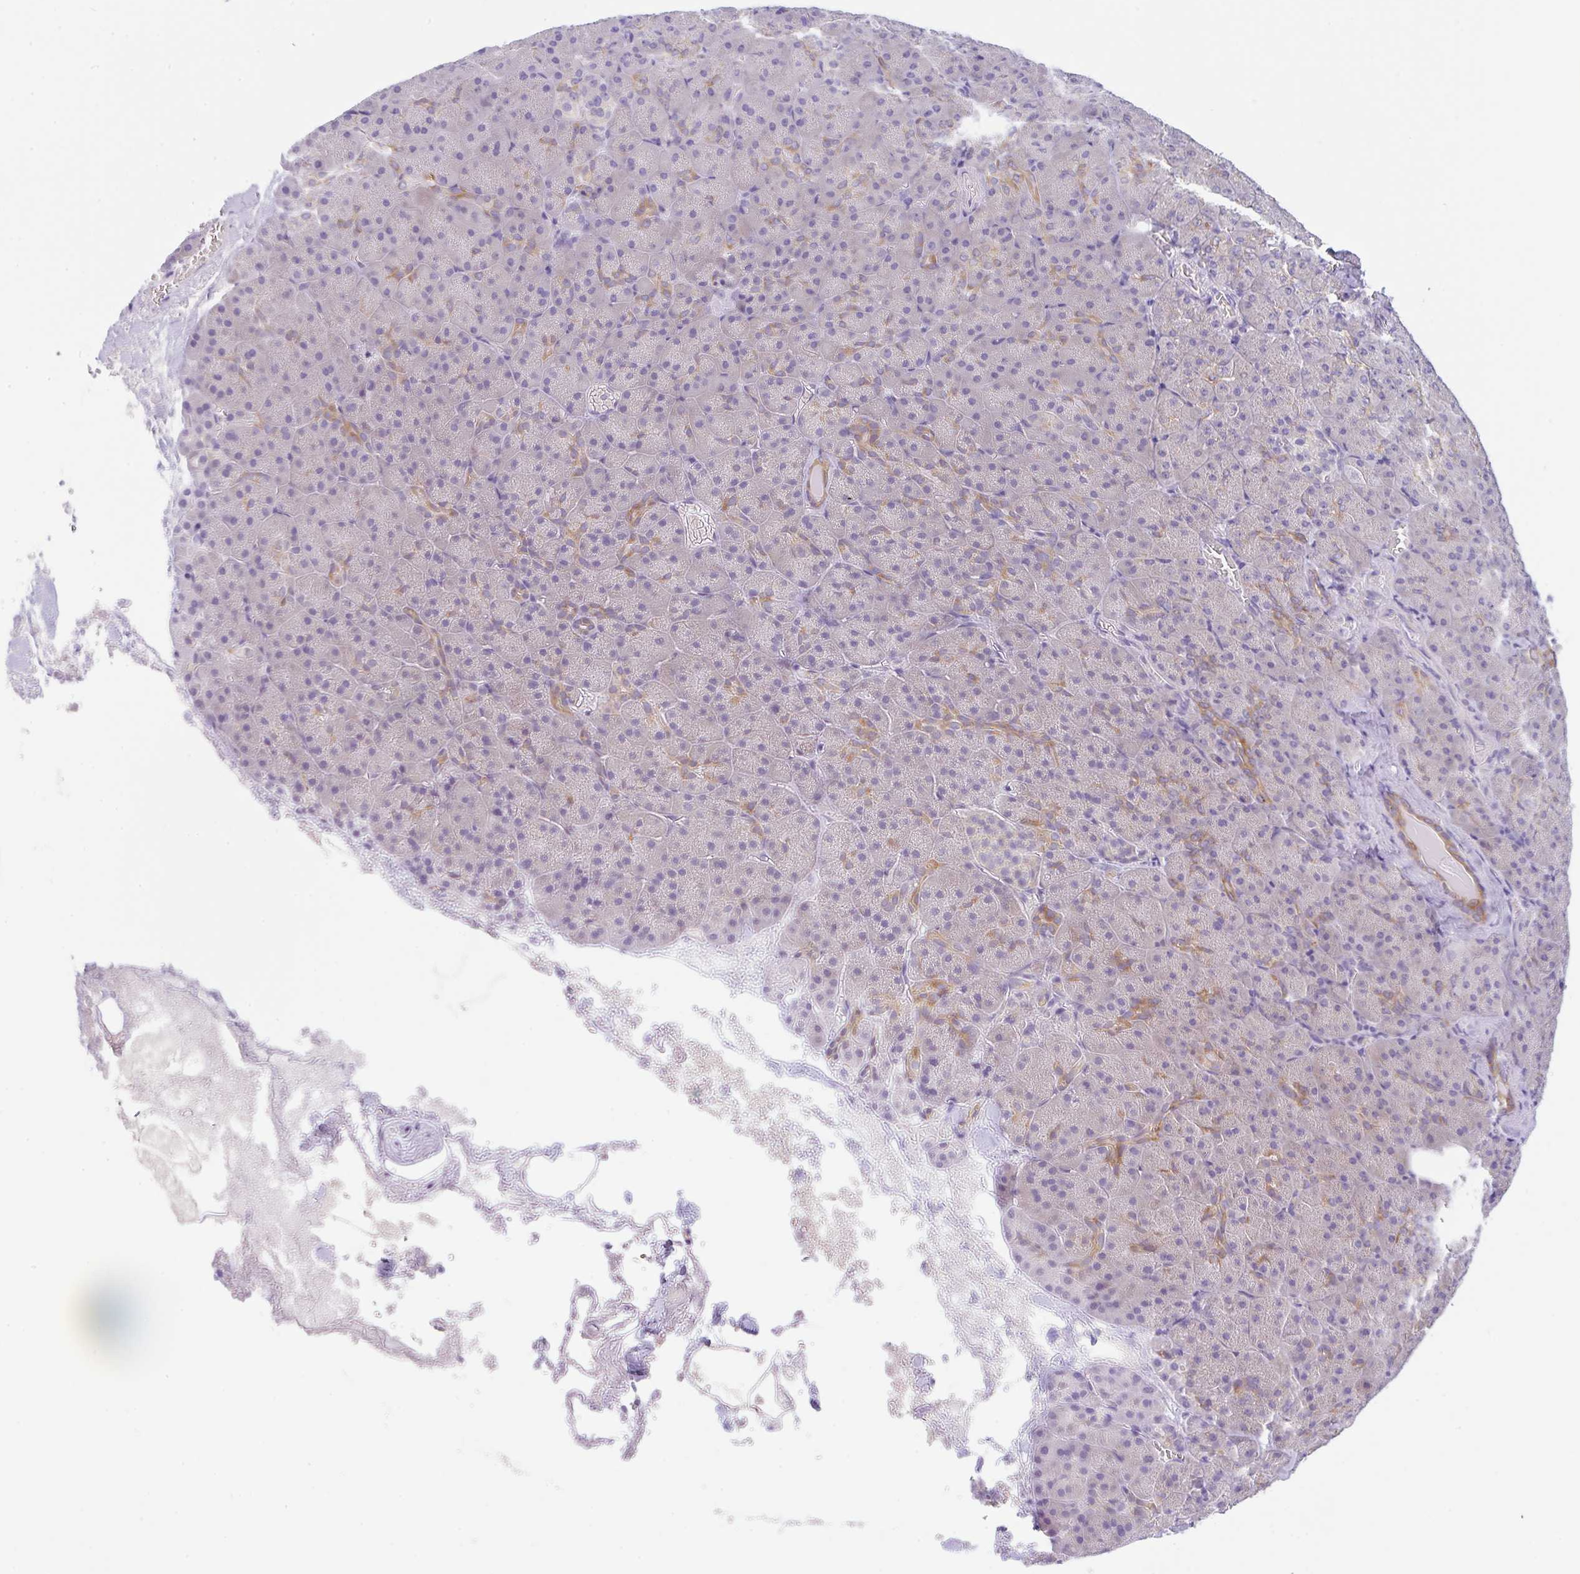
{"staining": {"intensity": "moderate", "quantity": "<25%", "location": "cytoplasmic/membranous"}, "tissue": "pancreas", "cell_type": "Exocrine glandular cells", "image_type": "normal", "snomed": [{"axis": "morphology", "description": "Normal tissue, NOS"}, {"axis": "topography", "description": "Pancreas"}], "caption": "Protein staining demonstrates moderate cytoplasmic/membranous staining in approximately <25% of exocrine glandular cells in benign pancreas. The staining was performed using DAB (3,3'-diaminobenzidine) to visualize the protein expression in brown, while the nuclei were stained in blue with hematoxylin (Magnification: 20x).", "gene": "TRAF4", "patient": {"sex": "female", "age": 74}}